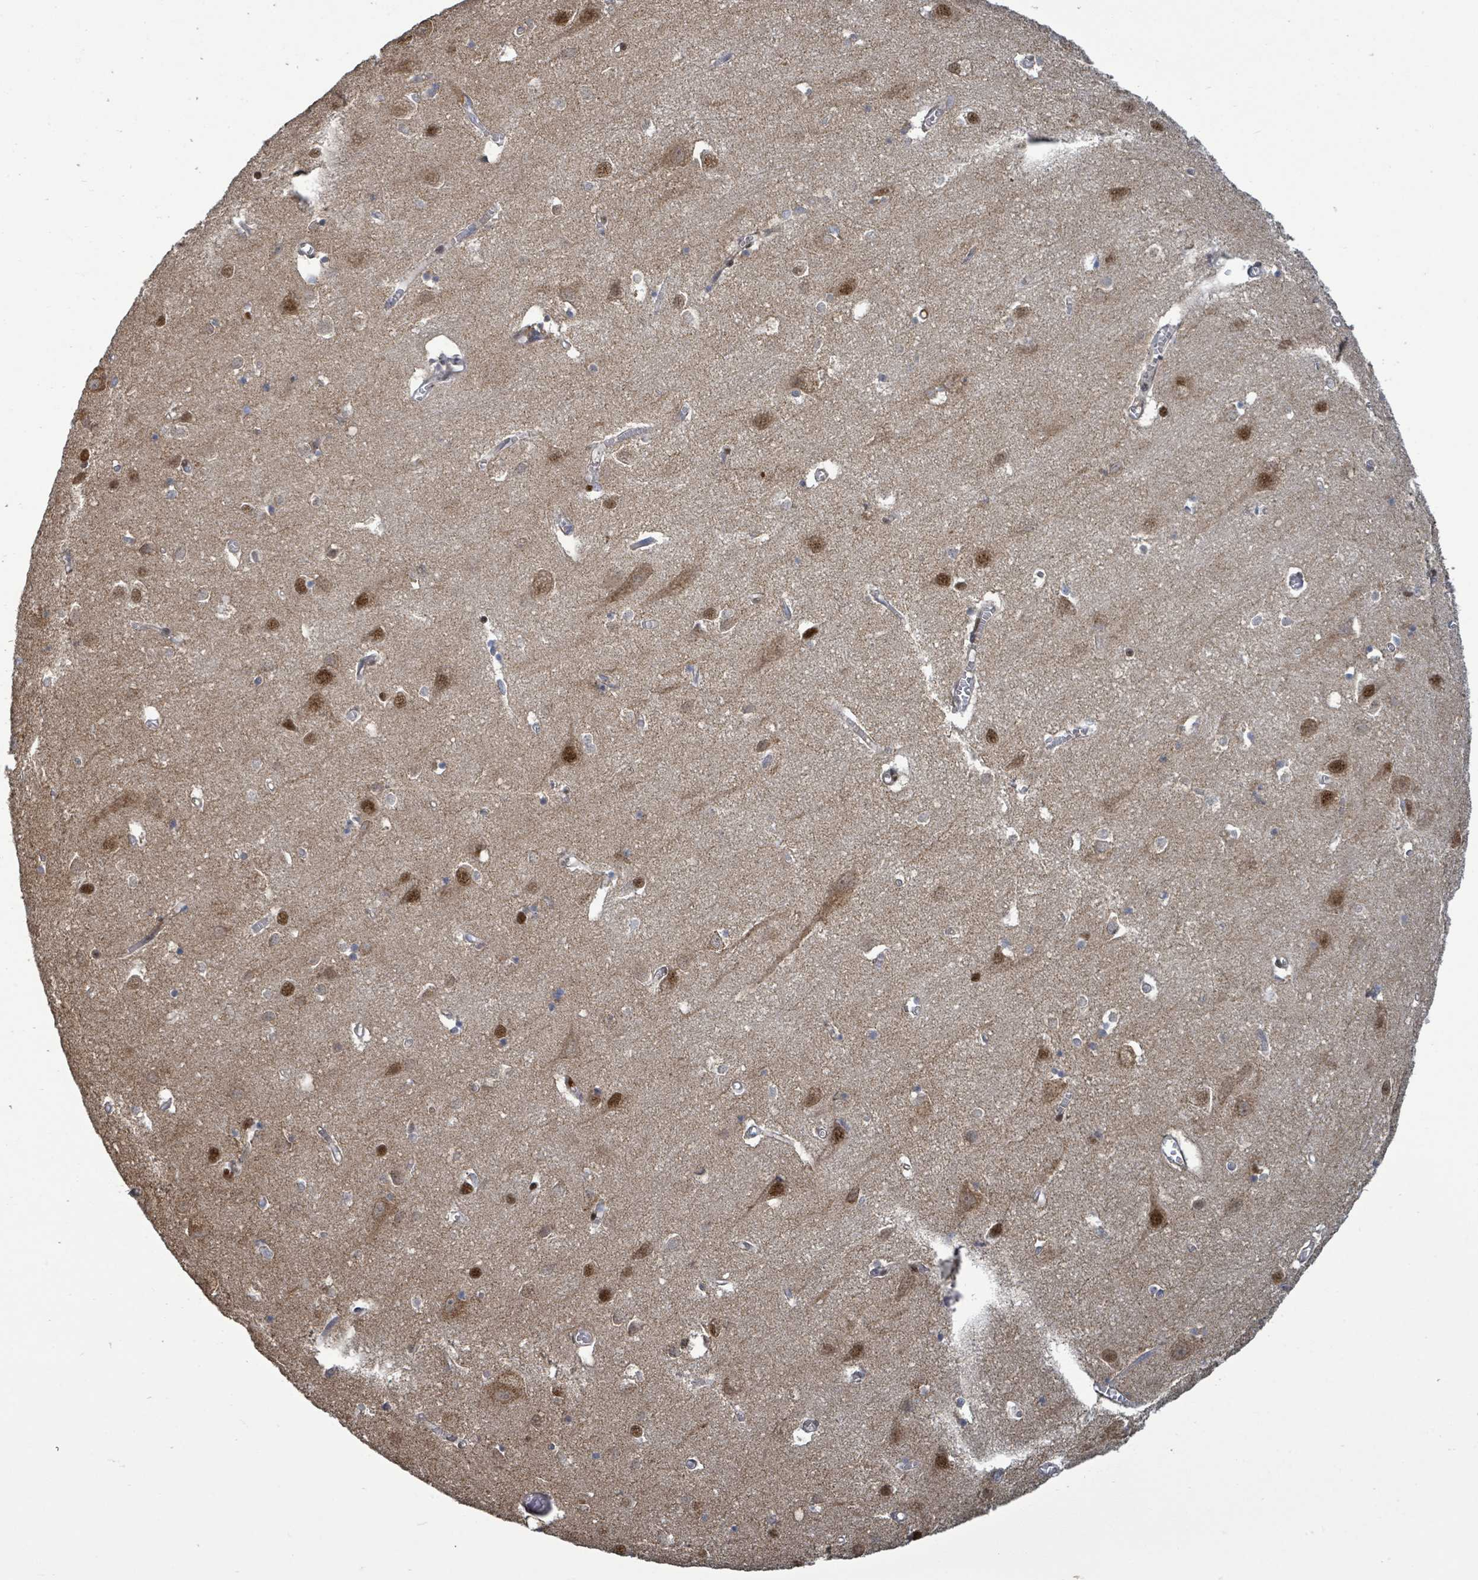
{"staining": {"intensity": "negative", "quantity": "none", "location": "none"}, "tissue": "cerebral cortex", "cell_type": "Endothelial cells", "image_type": "normal", "snomed": [{"axis": "morphology", "description": "Normal tissue, NOS"}, {"axis": "topography", "description": "Cerebral cortex"}], "caption": "Human cerebral cortex stained for a protein using immunohistochemistry (IHC) shows no positivity in endothelial cells.", "gene": "COQ6", "patient": {"sex": "male", "age": 70}}